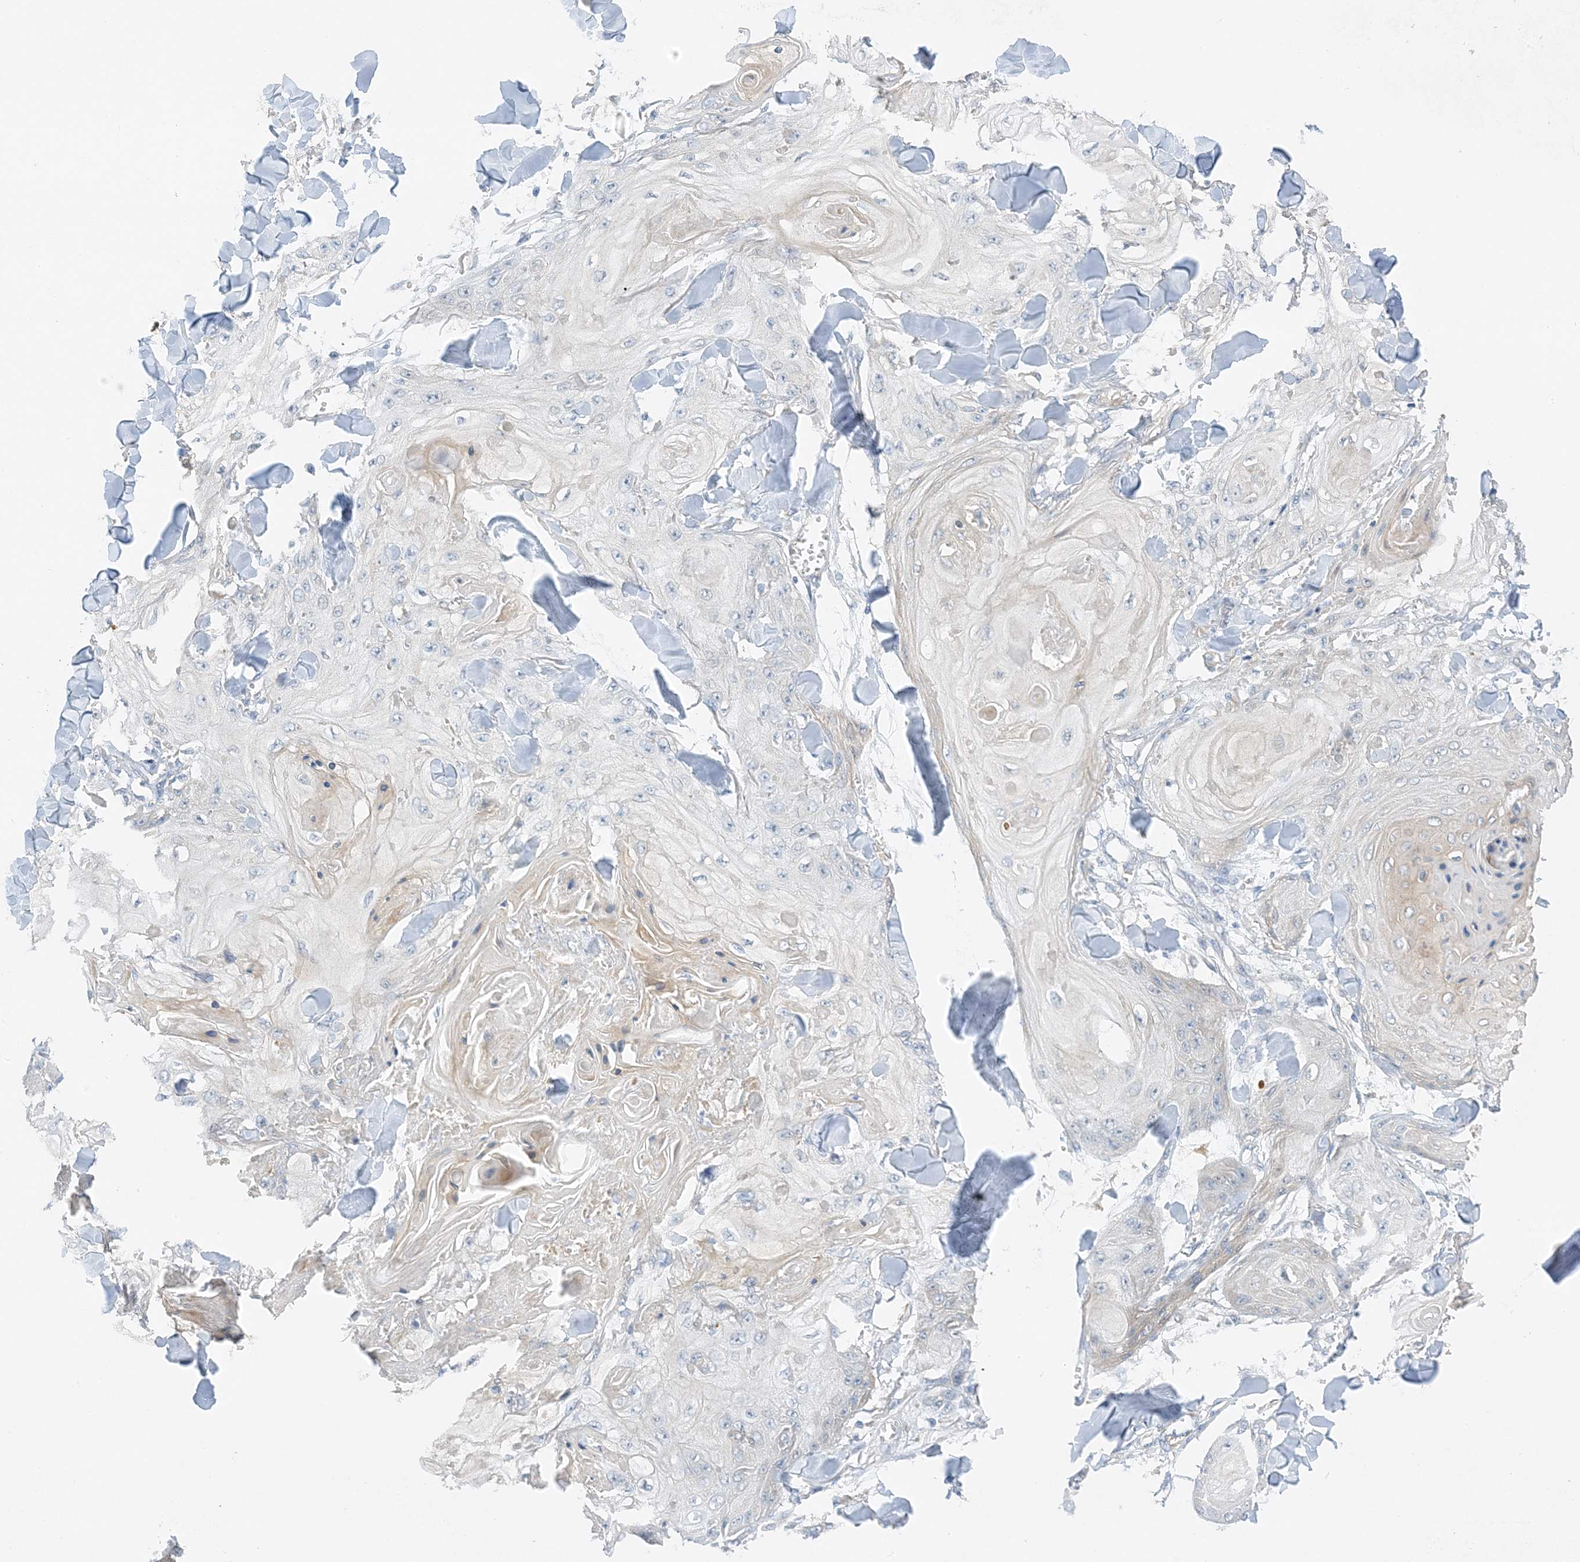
{"staining": {"intensity": "negative", "quantity": "none", "location": "none"}, "tissue": "skin cancer", "cell_type": "Tumor cells", "image_type": "cancer", "snomed": [{"axis": "morphology", "description": "Squamous cell carcinoma, NOS"}, {"axis": "topography", "description": "Skin"}], "caption": "Tumor cells show no significant staining in squamous cell carcinoma (skin).", "gene": "KIFBP", "patient": {"sex": "male", "age": 74}}